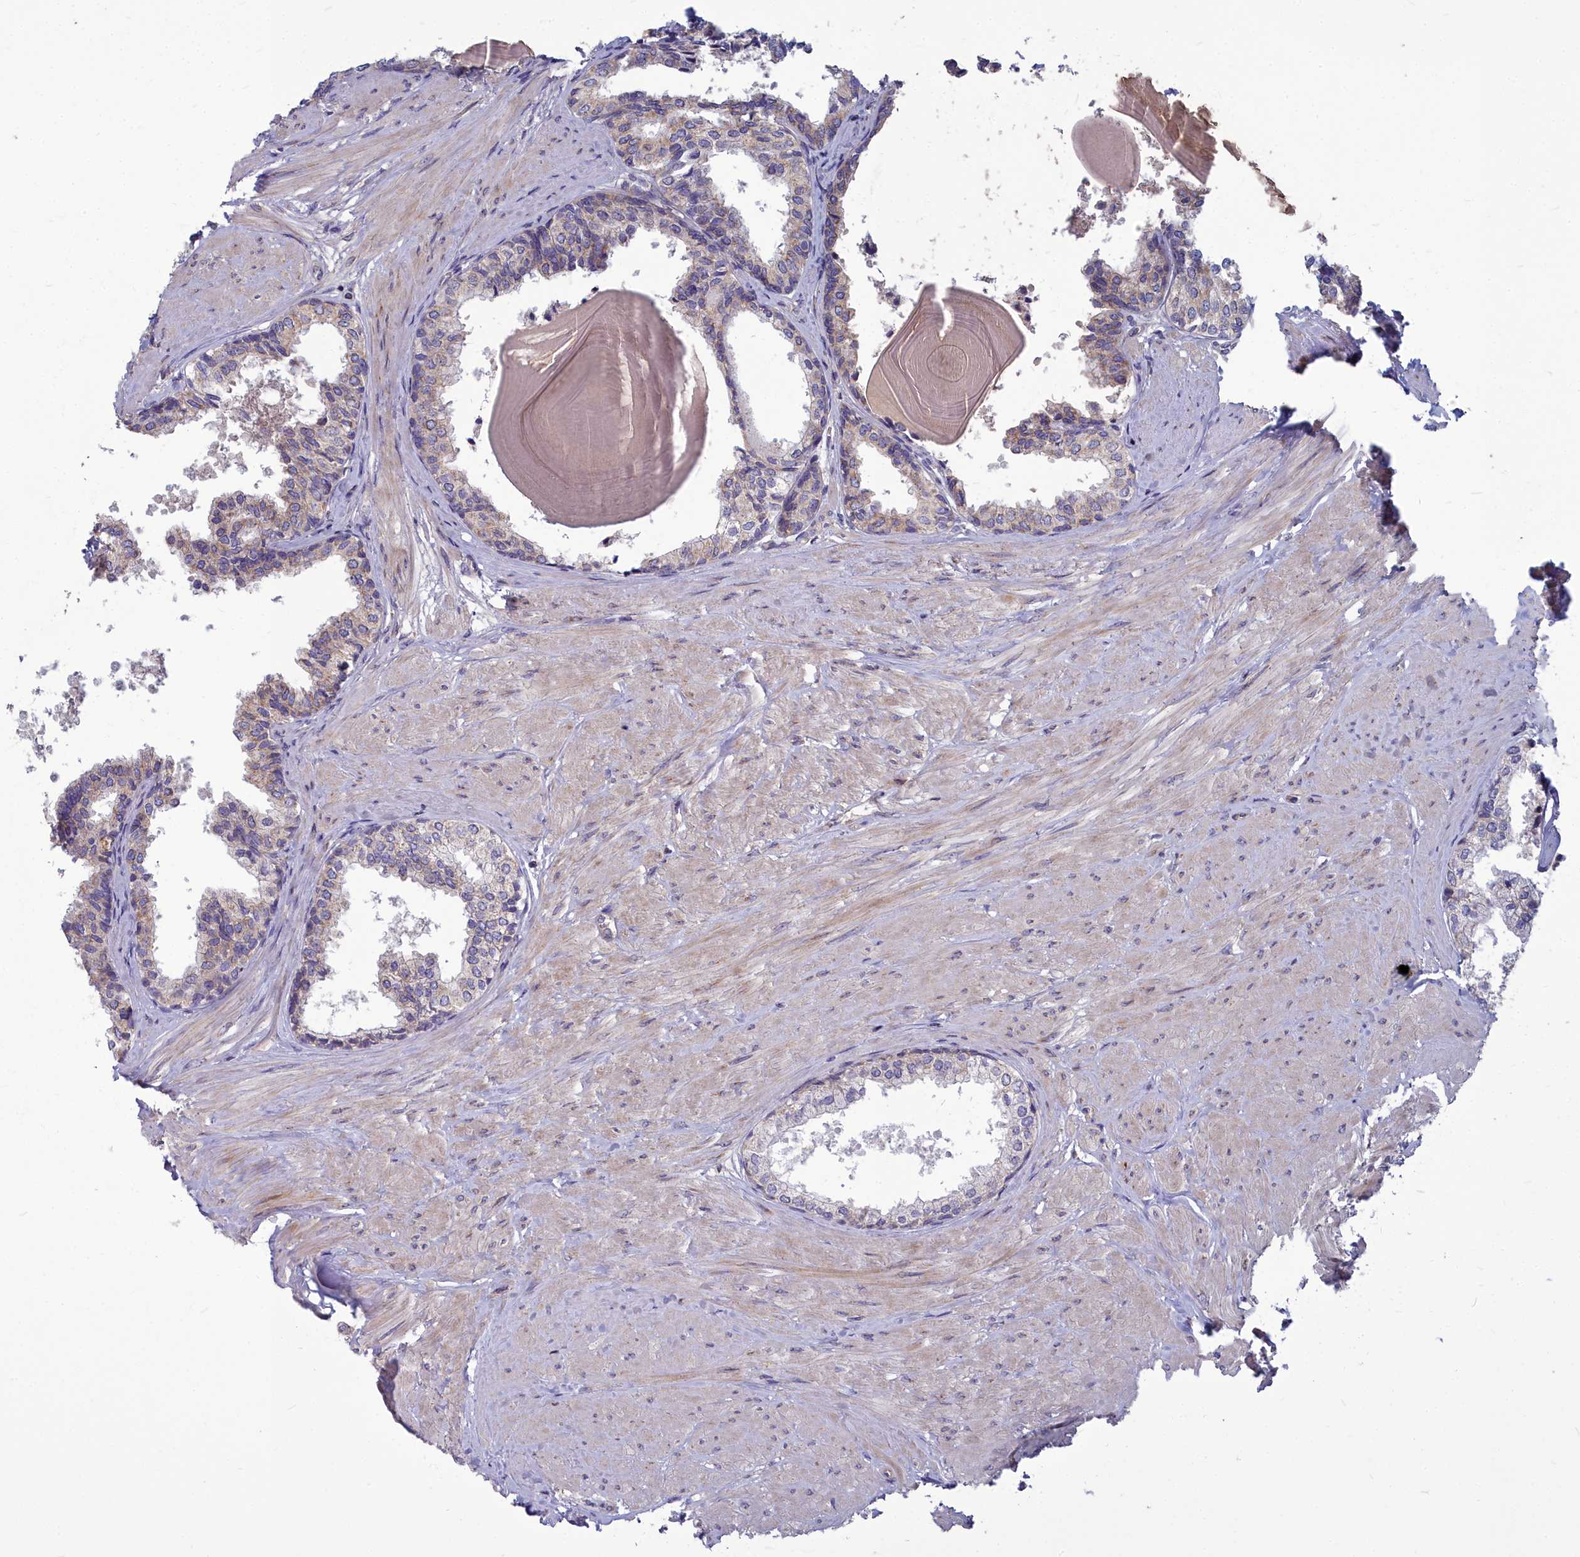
{"staining": {"intensity": "weak", "quantity": "<25%", "location": "cytoplasmic/membranous"}, "tissue": "prostate", "cell_type": "Glandular cells", "image_type": "normal", "snomed": [{"axis": "morphology", "description": "Normal tissue, NOS"}, {"axis": "topography", "description": "Prostate"}], "caption": "A high-resolution histopathology image shows immunohistochemistry (IHC) staining of benign prostate, which shows no significant expression in glandular cells.", "gene": "COX20", "patient": {"sex": "male", "age": 48}}